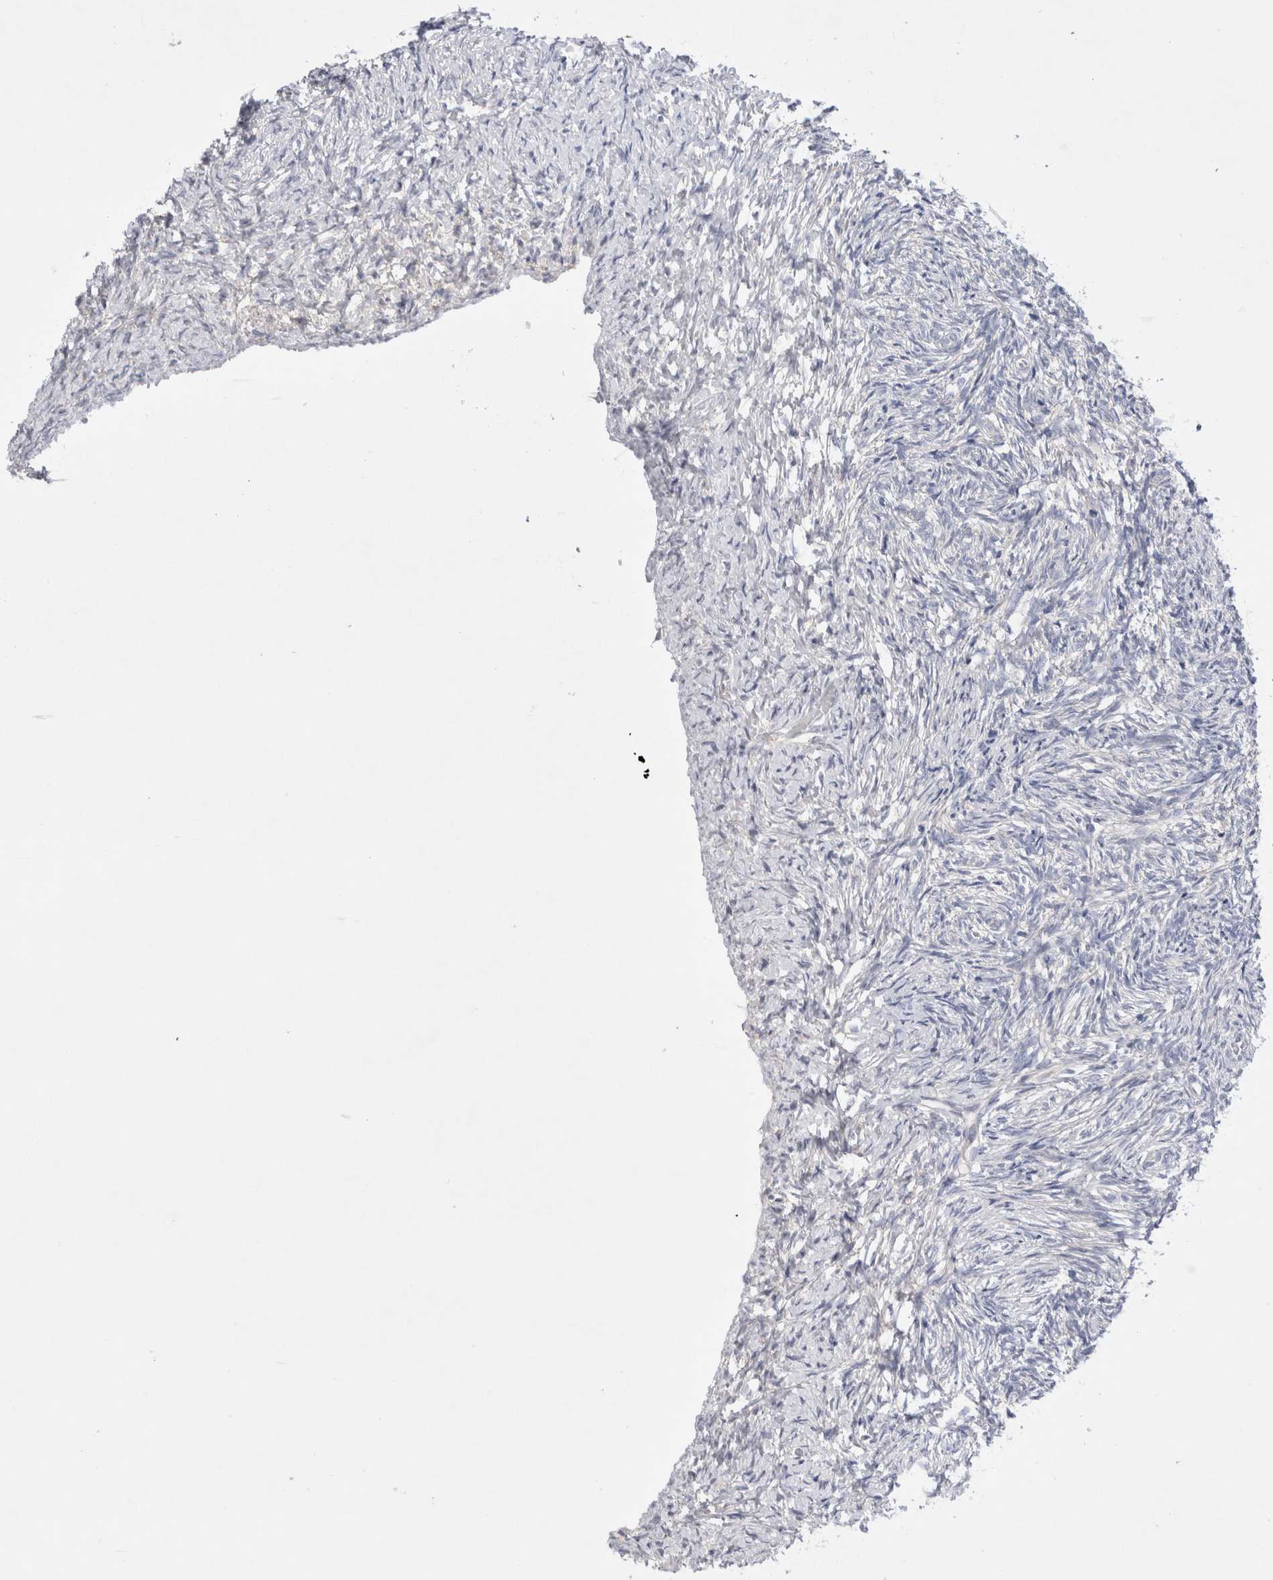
{"staining": {"intensity": "strong", "quantity": ">75%", "location": "cytoplasmic/membranous"}, "tissue": "ovary", "cell_type": "Follicle cells", "image_type": "normal", "snomed": [{"axis": "morphology", "description": "Normal tissue, NOS"}, {"axis": "topography", "description": "Ovary"}], "caption": "DAB (3,3'-diaminobenzidine) immunohistochemical staining of unremarkable human ovary shows strong cytoplasmic/membranous protein staining in approximately >75% of follicle cells. Ihc stains the protein in brown and the nuclei are stained blue.", "gene": "RBM12B", "patient": {"sex": "female", "age": 41}}